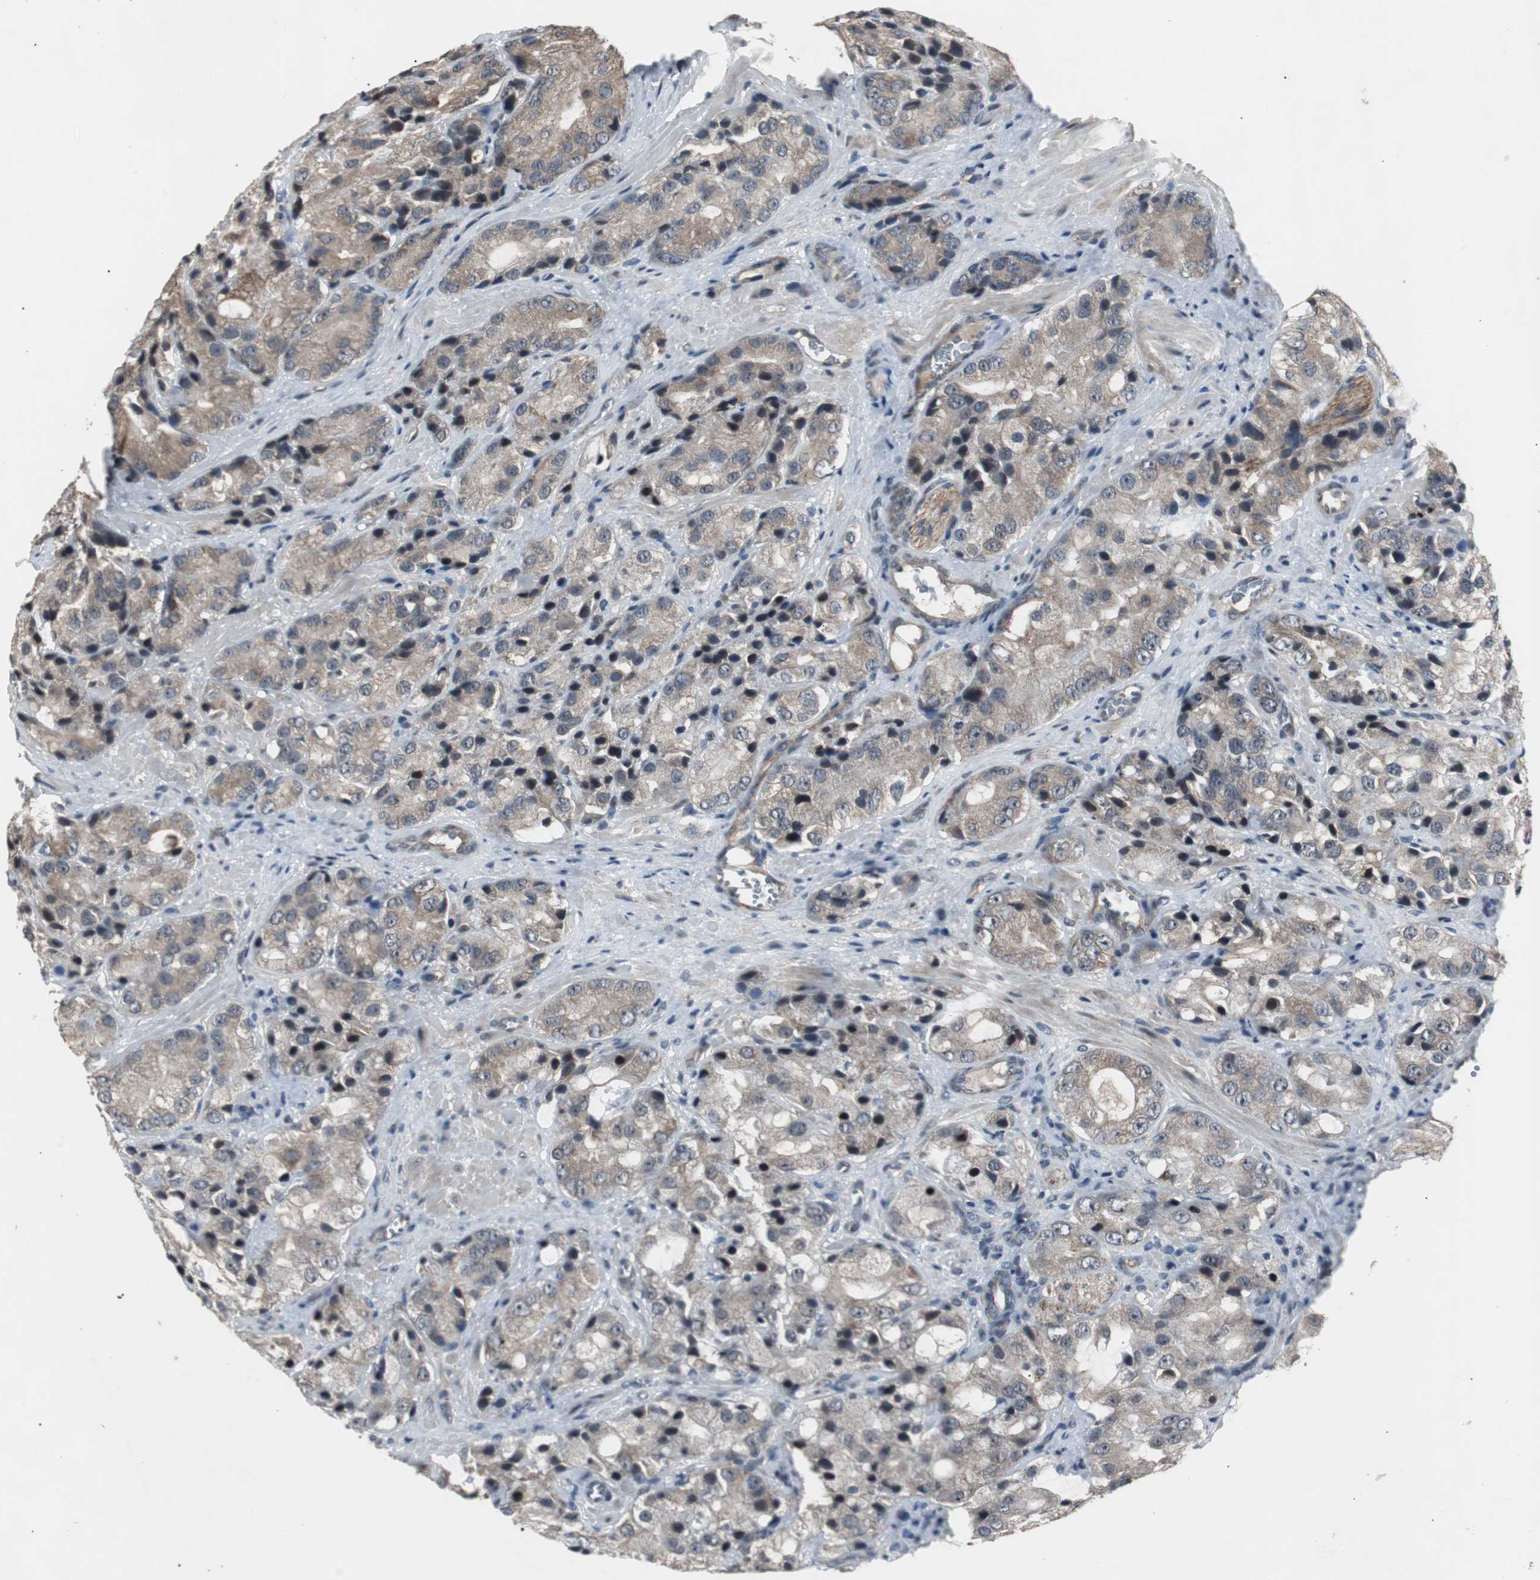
{"staining": {"intensity": "moderate", "quantity": ">75%", "location": "cytoplasmic/membranous"}, "tissue": "prostate cancer", "cell_type": "Tumor cells", "image_type": "cancer", "snomed": [{"axis": "morphology", "description": "Adenocarcinoma, High grade"}, {"axis": "topography", "description": "Prostate"}], "caption": "Prostate high-grade adenocarcinoma was stained to show a protein in brown. There is medium levels of moderate cytoplasmic/membranous positivity in about >75% of tumor cells.", "gene": "ZMPSTE24", "patient": {"sex": "male", "age": 70}}